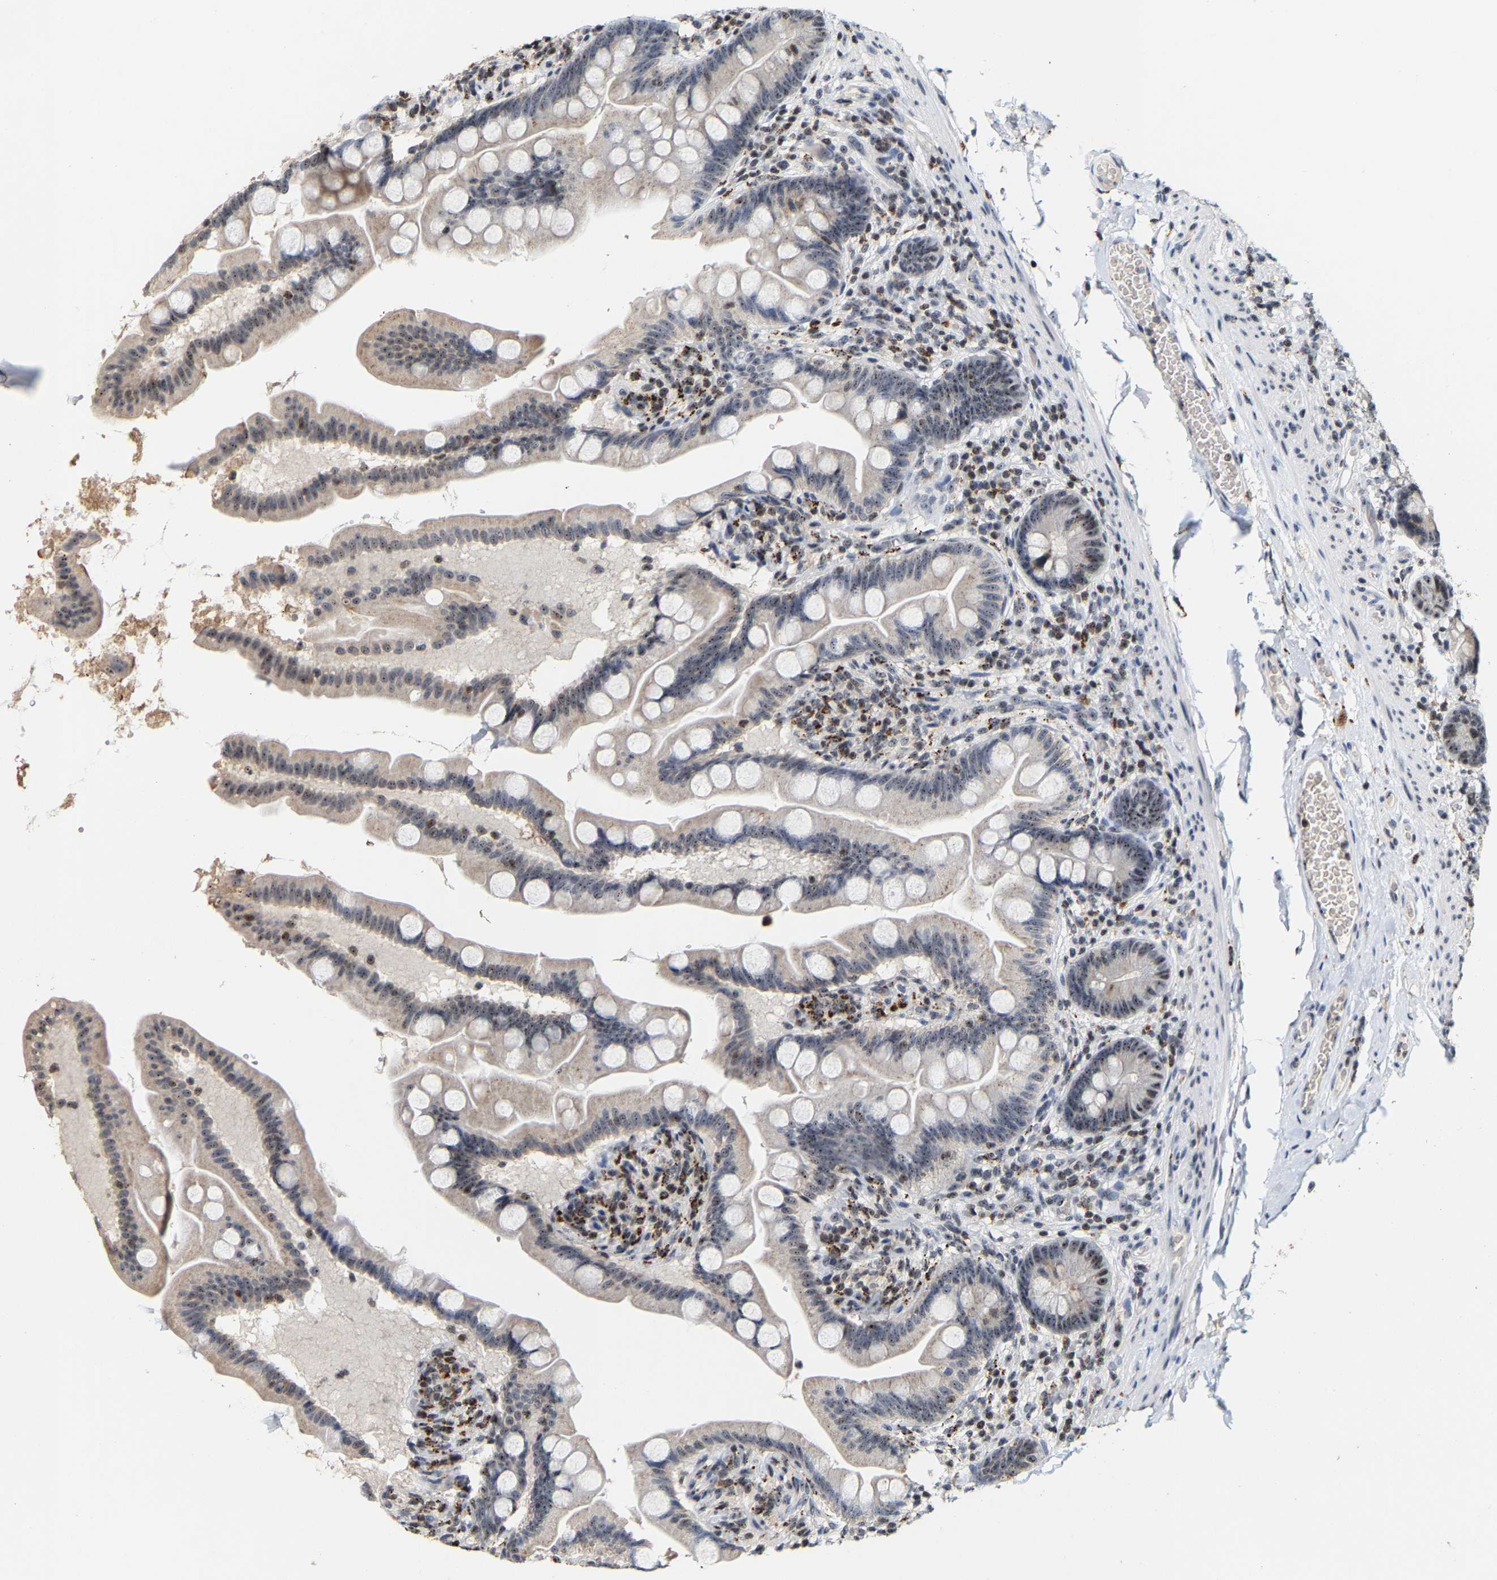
{"staining": {"intensity": "moderate", "quantity": ">75%", "location": "cytoplasmic/membranous,nuclear"}, "tissue": "small intestine", "cell_type": "Glandular cells", "image_type": "normal", "snomed": [{"axis": "morphology", "description": "Normal tissue, NOS"}, {"axis": "topography", "description": "Small intestine"}], "caption": "A high-resolution micrograph shows immunohistochemistry (IHC) staining of unremarkable small intestine, which reveals moderate cytoplasmic/membranous,nuclear positivity in approximately >75% of glandular cells.", "gene": "NOP58", "patient": {"sex": "female", "age": 56}}